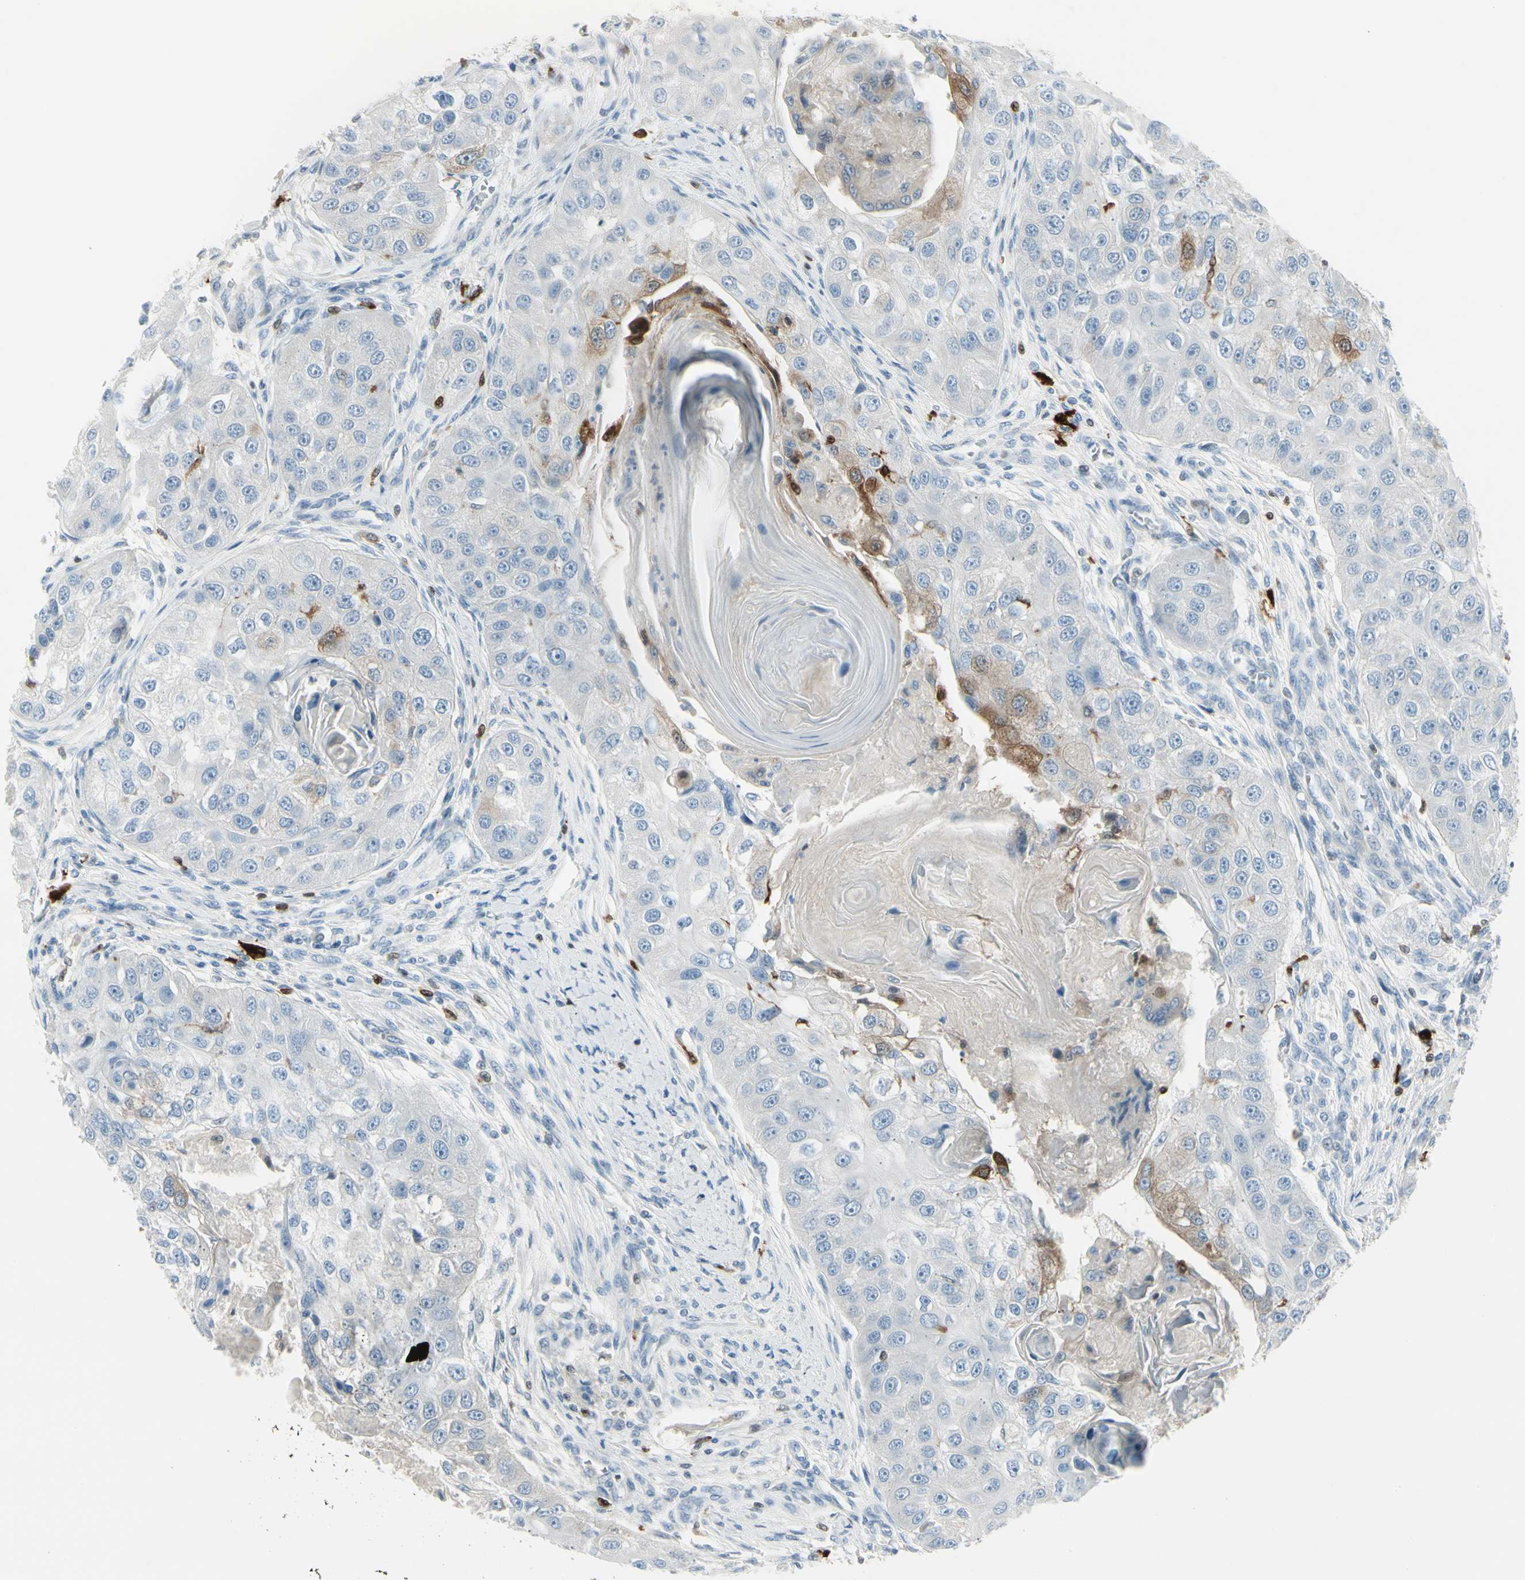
{"staining": {"intensity": "moderate", "quantity": "<25%", "location": "cytoplasmic/membranous"}, "tissue": "head and neck cancer", "cell_type": "Tumor cells", "image_type": "cancer", "snomed": [{"axis": "morphology", "description": "Normal tissue, NOS"}, {"axis": "morphology", "description": "Squamous cell carcinoma, NOS"}, {"axis": "topography", "description": "Skeletal muscle"}, {"axis": "topography", "description": "Head-Neck"}], "caption": "Protein expression by immunohistochemistry (IHC) shows moderate cytoplasmic/membranous positivity in approximately <25% of tumor cells in head and neck cancer.", "gene": "TRAF1", "patient": {"sex": "male", "age": 51}}